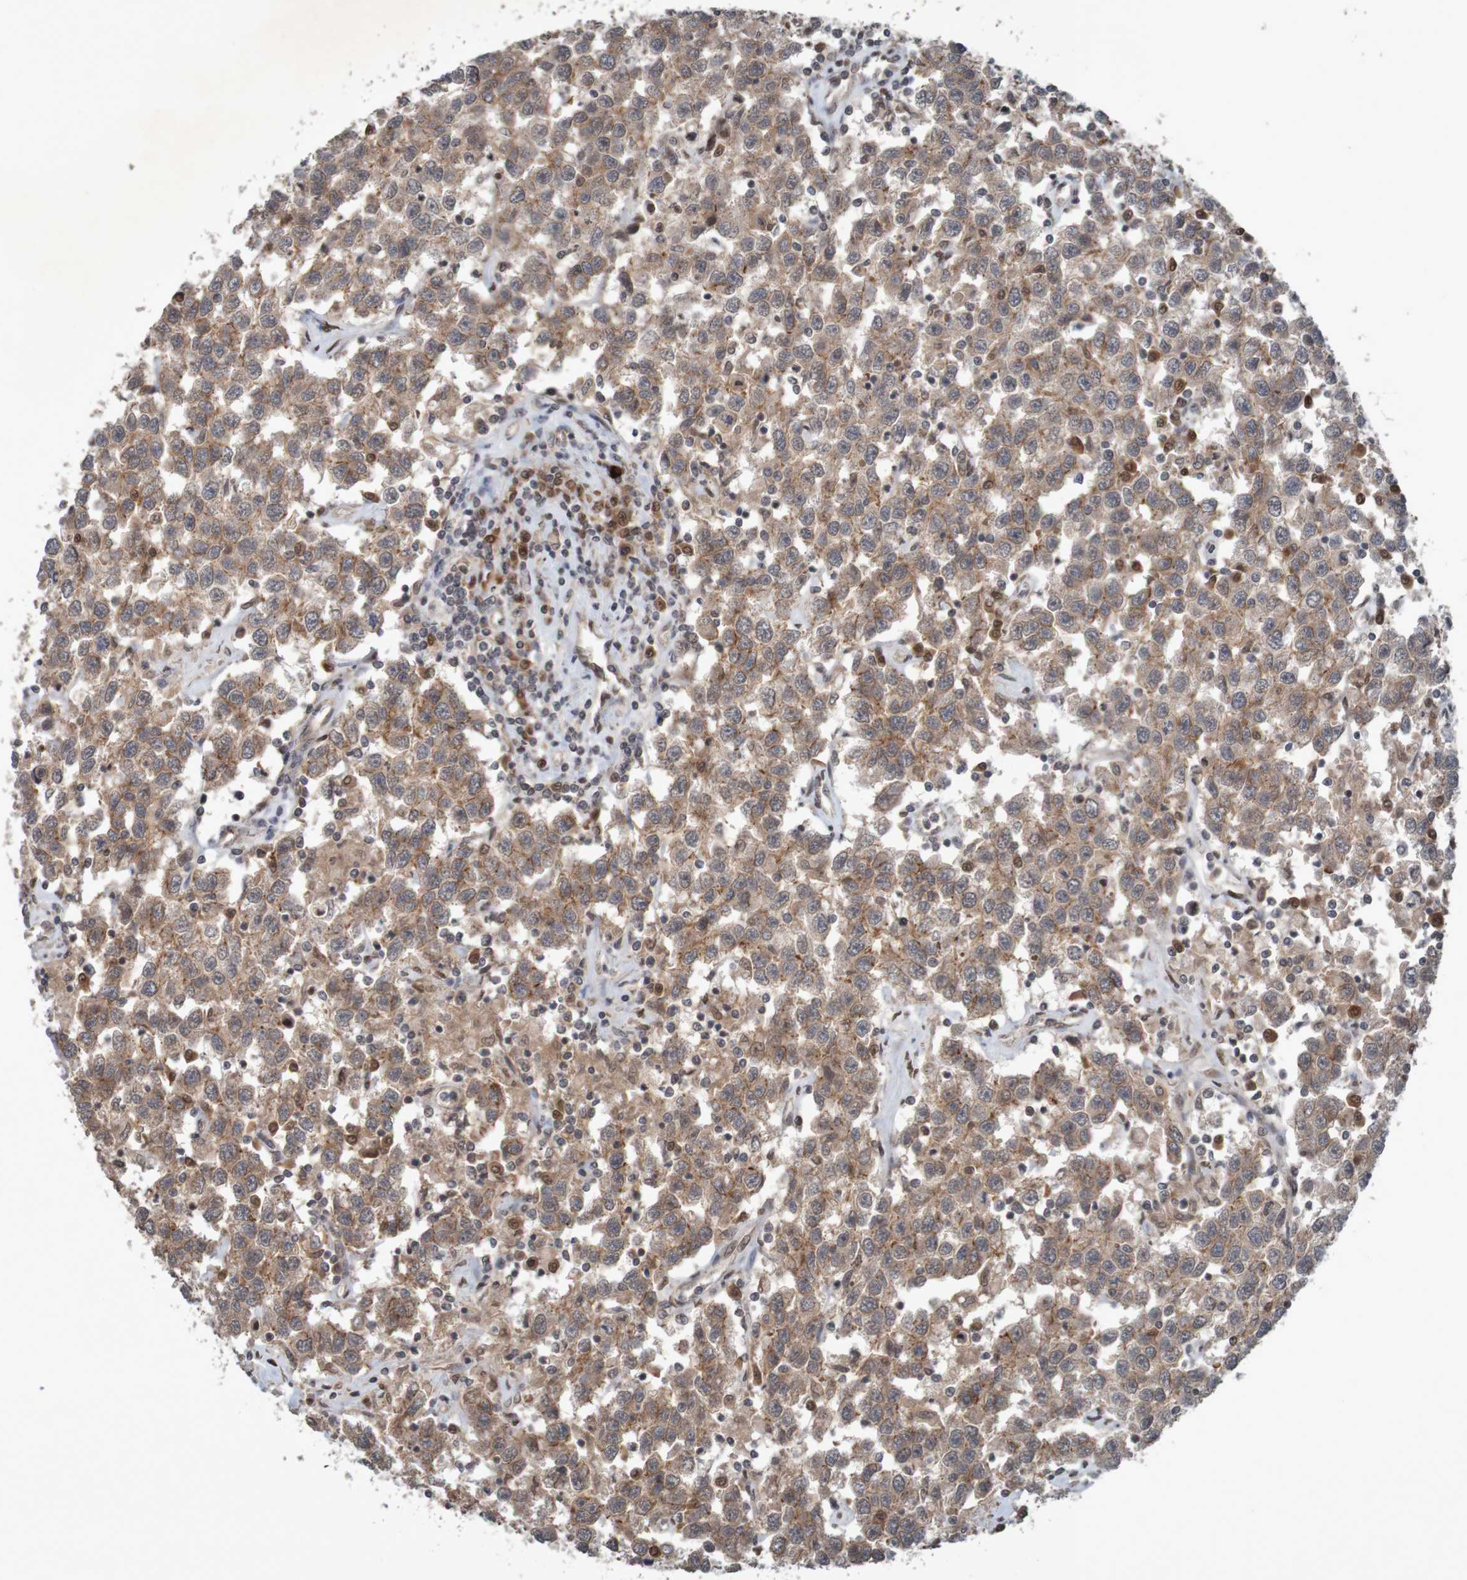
{"staining": {"intensity": "moderate", "quantity": ">75%", "location": "cytoplasmic/membranous"}, "tissue": "testis cancer", "cell_type": "Tumor cells", "image_type": "cancer", "snomed": [{"axis": "morphology", "description": "Seminoma, NOS"}, {"axis": "topography", "description": "Testis"}], "caption": "A high-resolution photomicrograph shows immunohistochemistry staining of testis seminoma, which reveals moderate cytoplasmic/membranous expression in about >75% of tumor cells.", "gene": "ARHGEF11", "patient": {"sex": "male", "age": 41}}